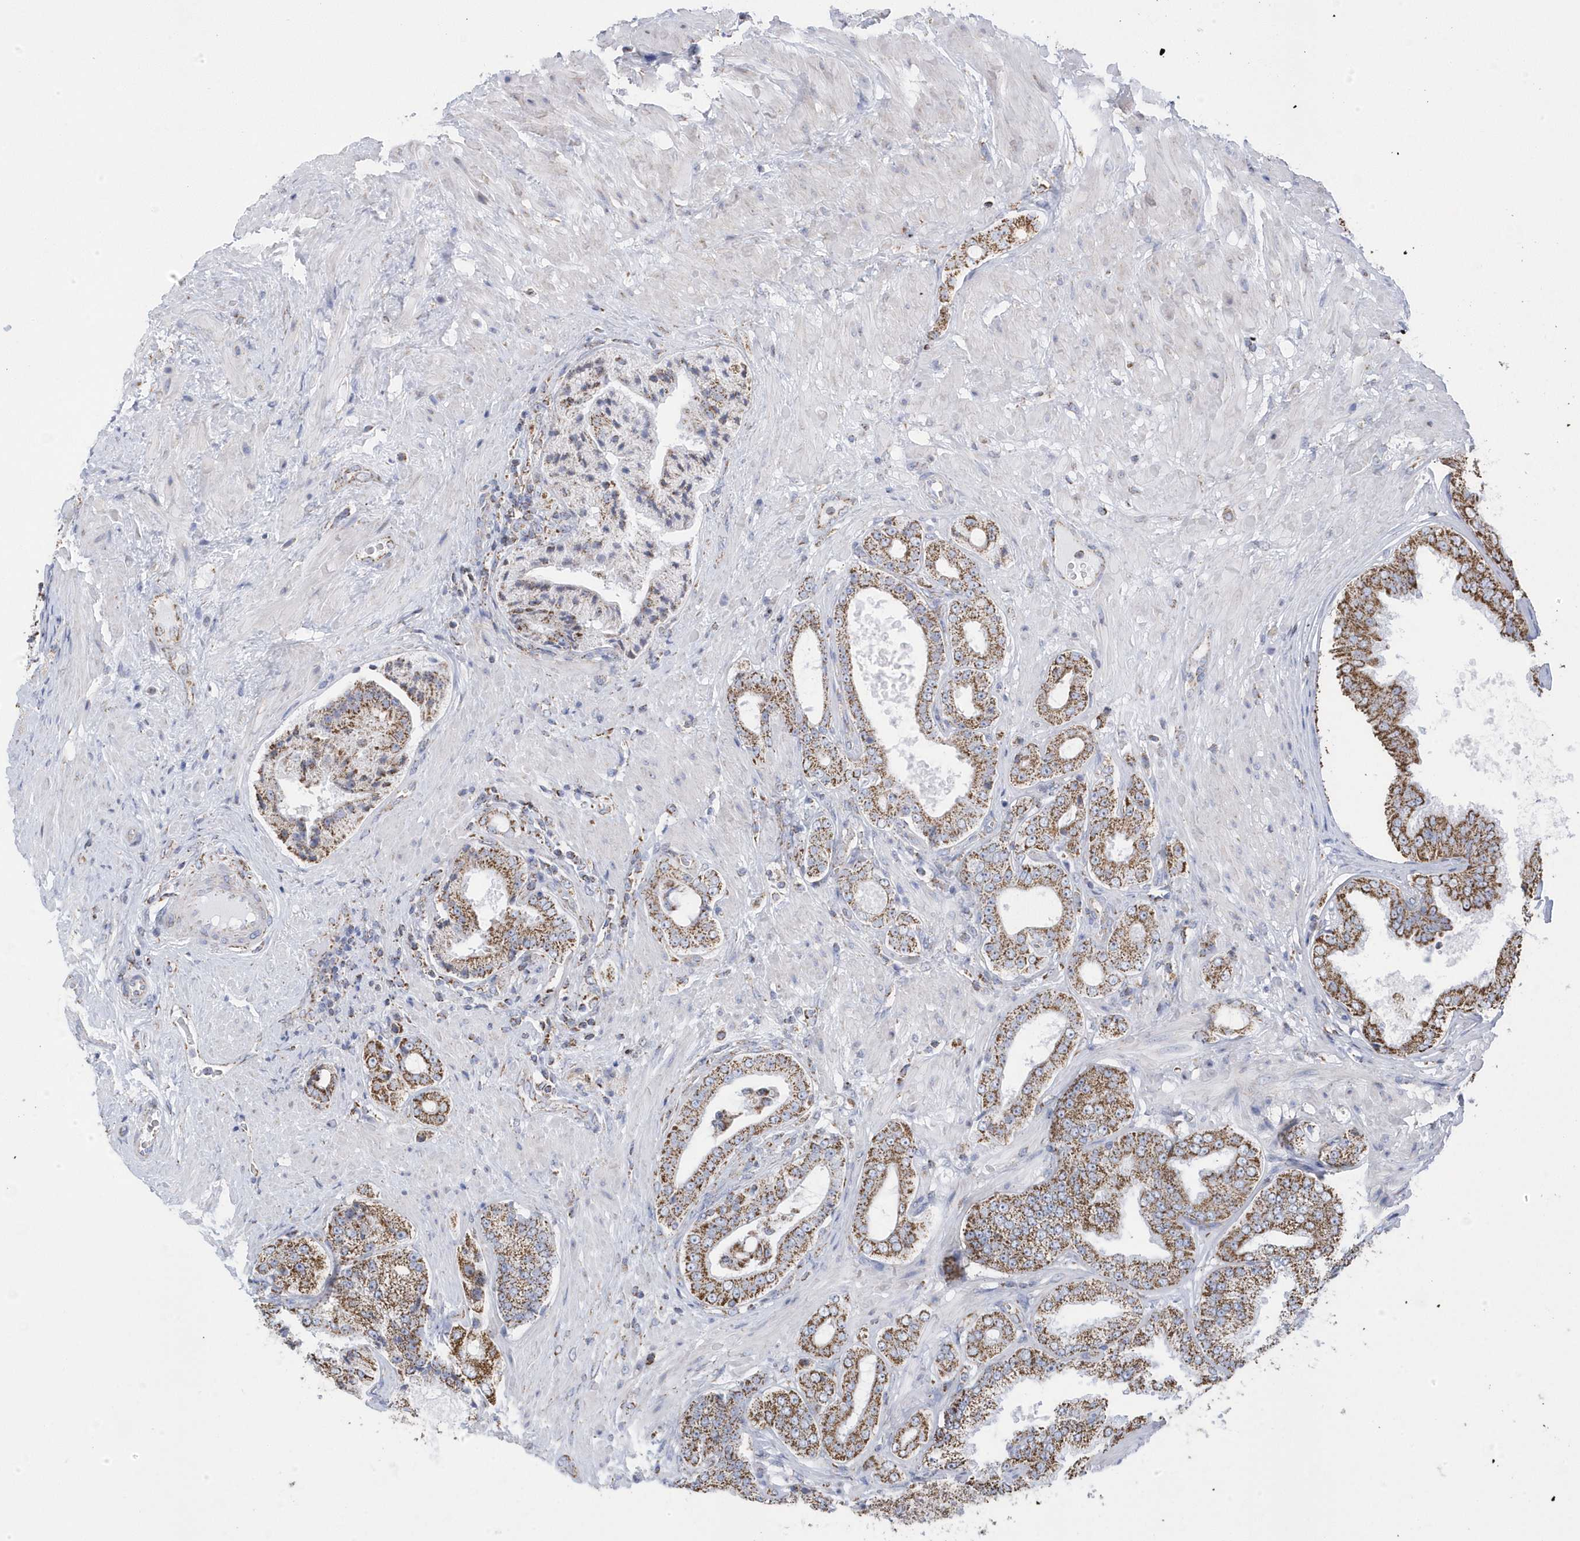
{"staining": {"intensity": "moderate", "quantity": ">75%", "location": "cytoplasmic/membranous"}, "tissue": "prostate cancer", "cell_type": "Tumor cells", "image_type": "cancer", "snomed": [{"axis": "morphology", "description": "Adenocarcinoma, Low grade"}, {"axis": "topography", "description": "Prostate"}], "caption": "There is medium levels of moderate cytoplasmic/membranous expression in tumor cells of prostate cancer (low-grade adenocarcinoma), as demonstrated by immunohistochemical staining (brown color).", "gene": "GTPBP8", "patient": {"sex": "male", "age": 63}}